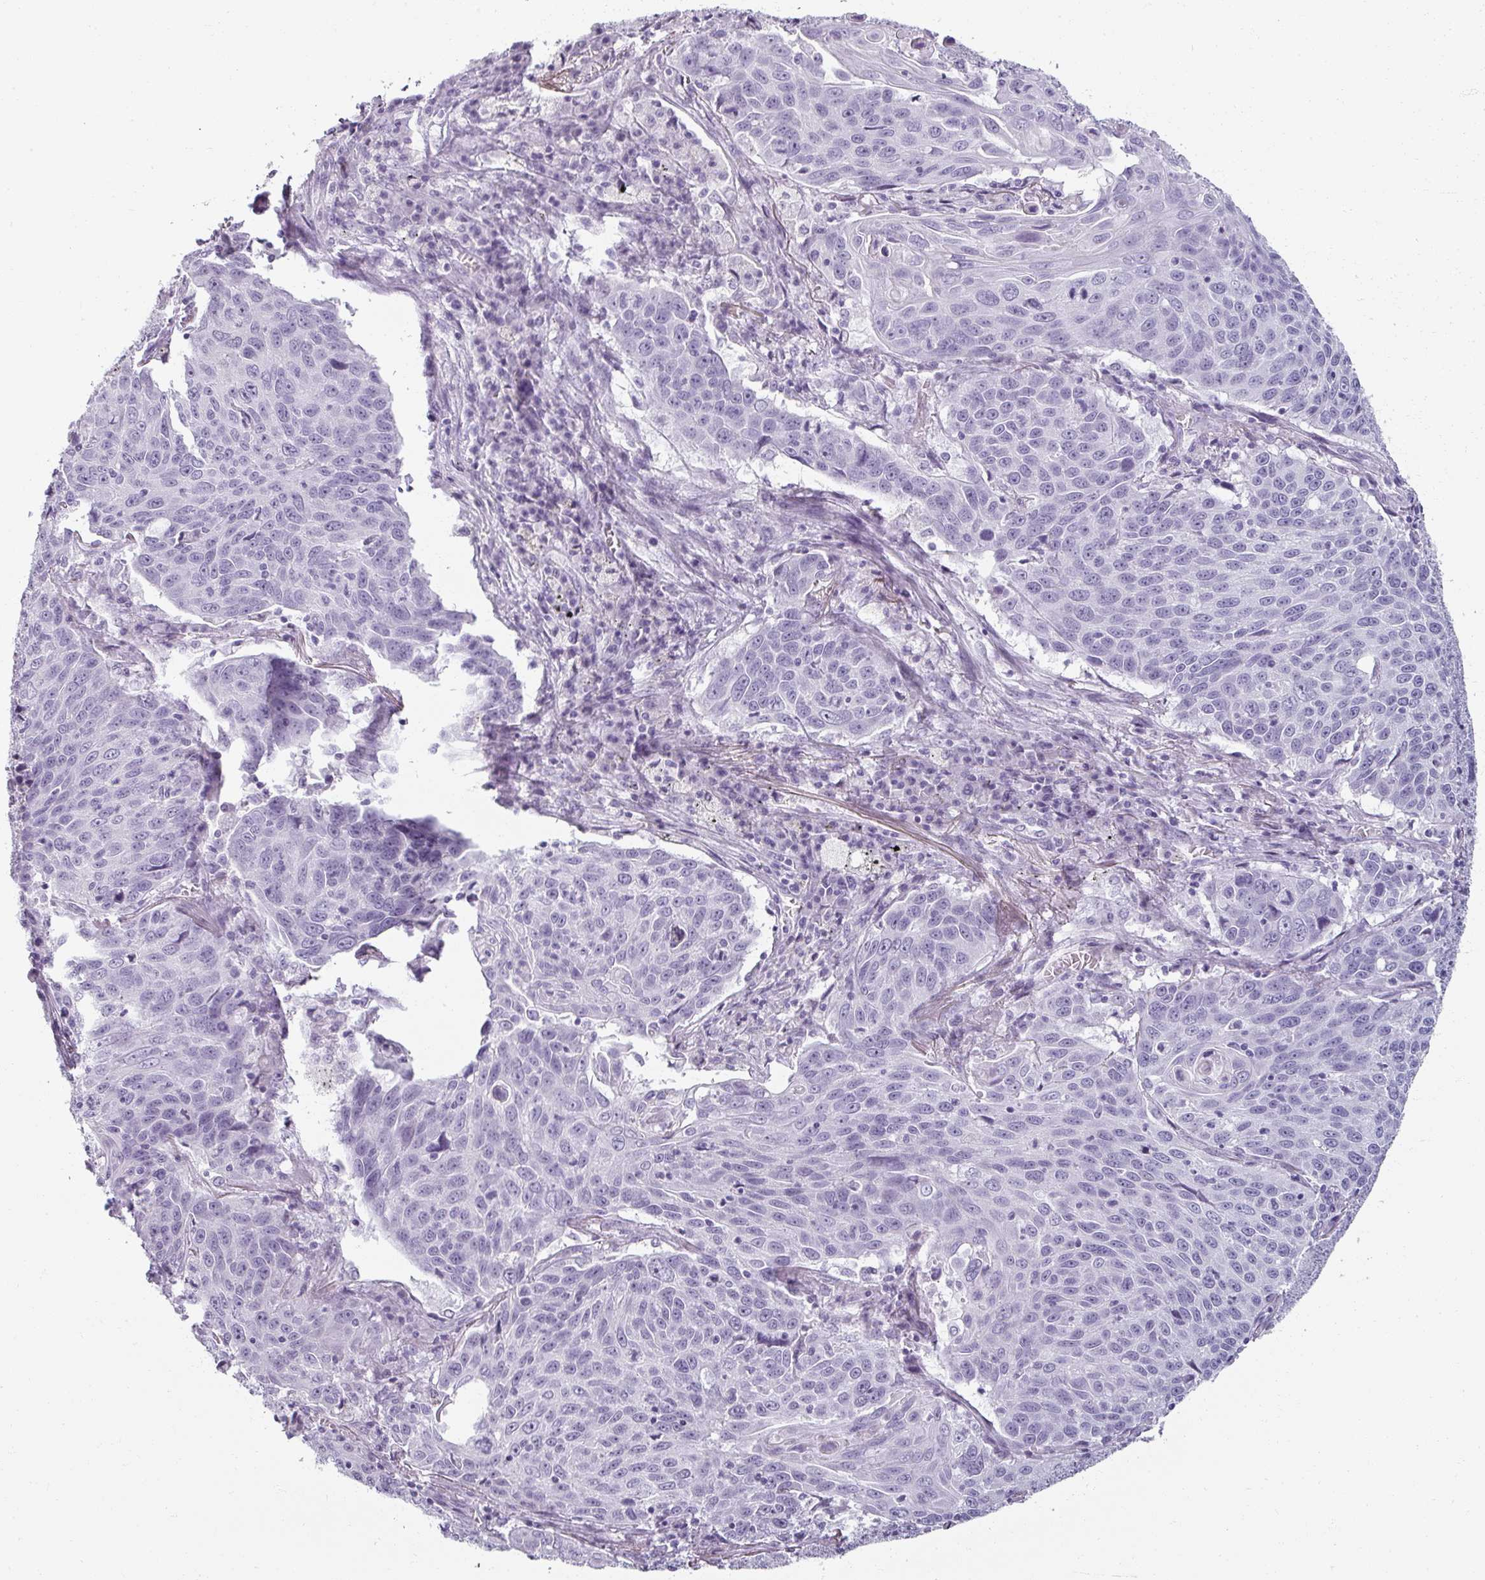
{"staining": {"intensity": "negative", "quantity": "none", "location": "none"}, "tissue": "lung cancer", "cell_type": "Tumor cells", "image_type": "cancer", "snomed": [{"axis": "morphology", "description": "Squamous cell carcinoma, NOS"}, {"axis": "topography", "description": "Lung"}], "caption": "This micrograph is of lung cancer (squamous cell carcinoma) stained with immunohistochemistry to label a protein in brown with the nuclei are counter-stained blue. There is no expression in tumor cells.", "gene": "REG3G", "patient": {"sex": "male", "age": 78}}